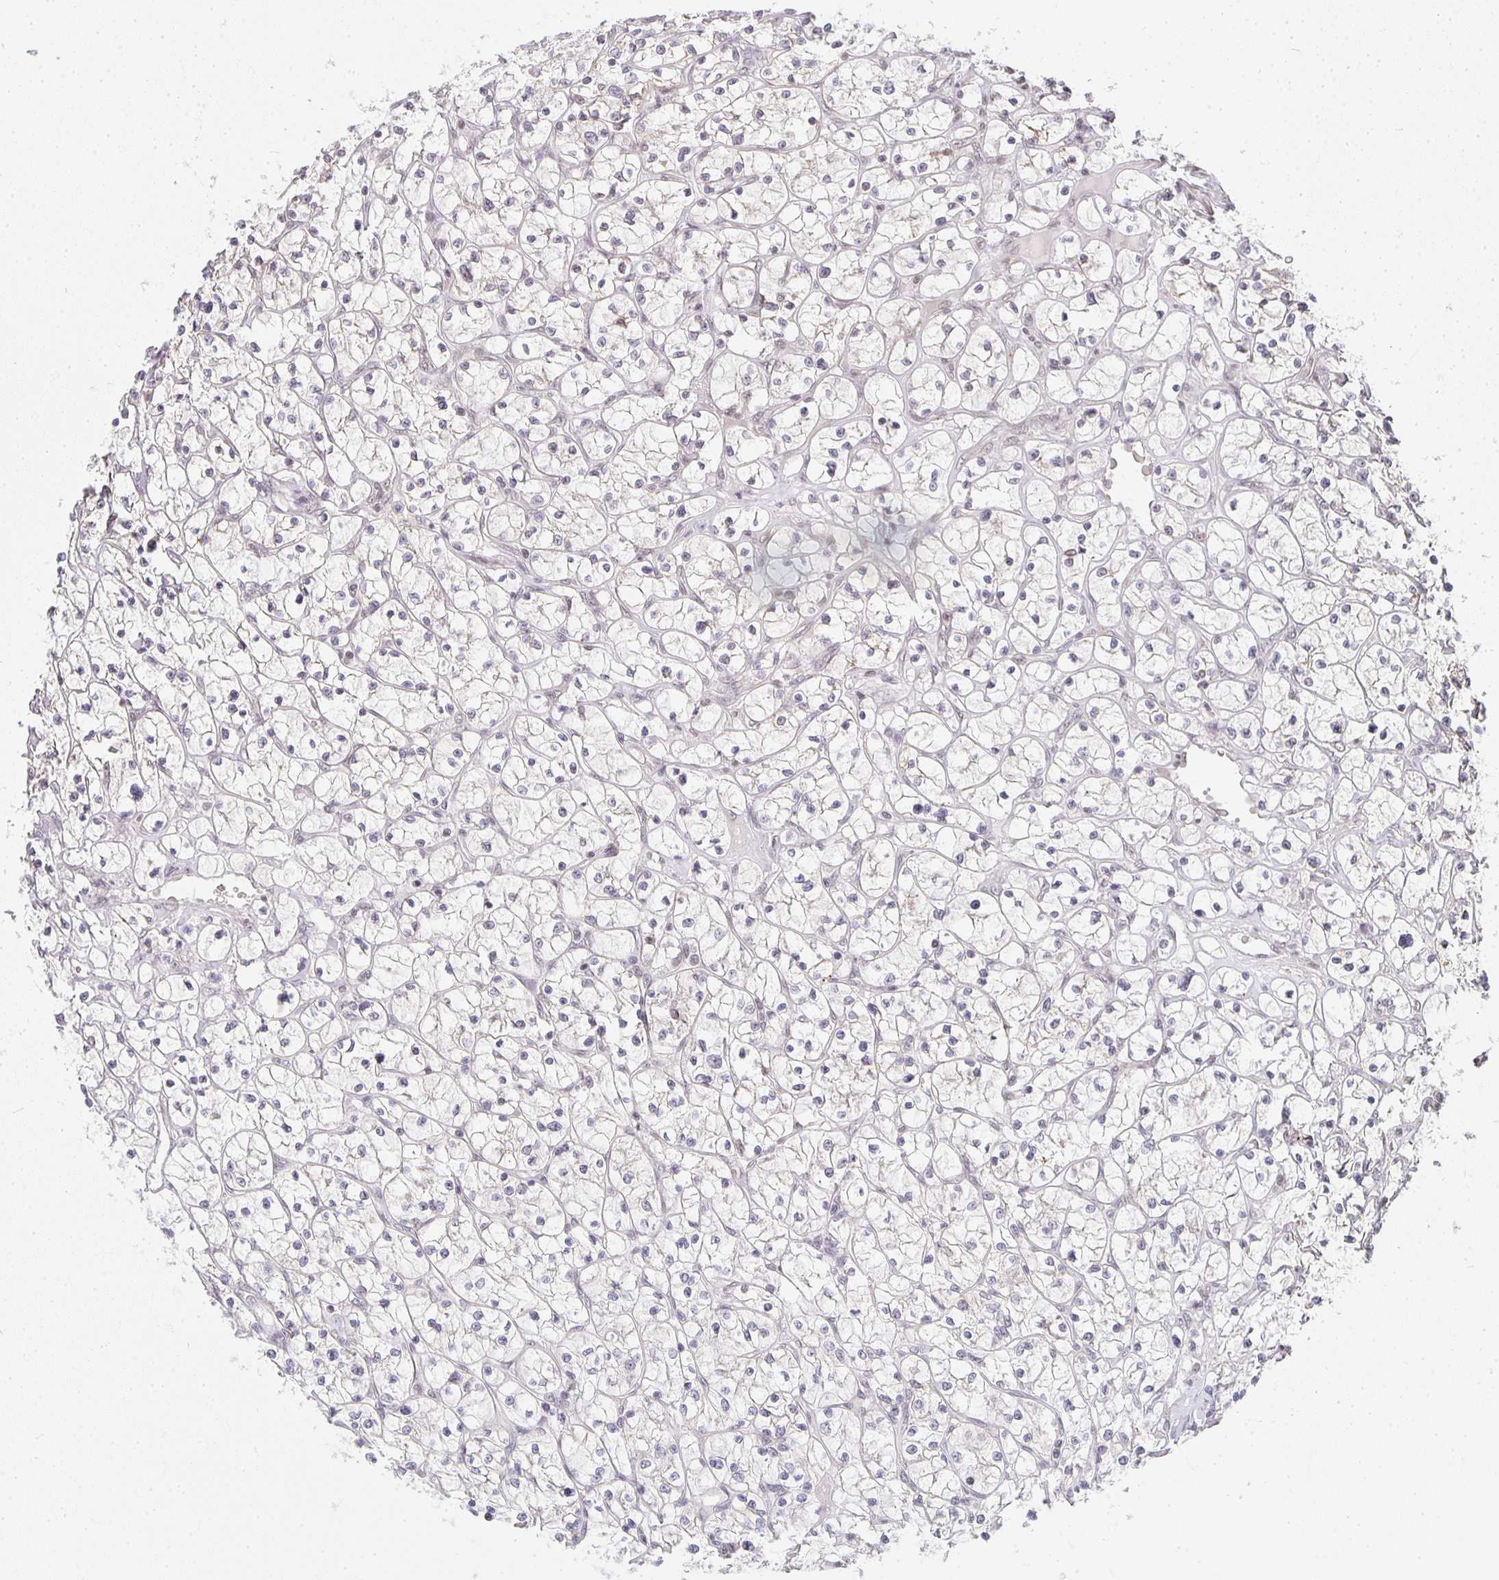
{"staining": {"intensity": "negative", "quantity": "none", "location": "none"}, "tissue": "renal cancer", "cell_type": "Tumor cells", "image_type": "cancer", "snomed": [{"axis": "morphology", "description": "Adenocarcinoma, NOS"}, {"axis": "topography", "description": "Kidney"}], "caption": "This histopathology image is of renal adenocarcinoma stained with IHC to label a protein in brown with the nuclei are counter-stained blue. There is no positivity in tumor cells.", "gene": "SMARCA2", "patient": {"sex": "female", "age": 64}}